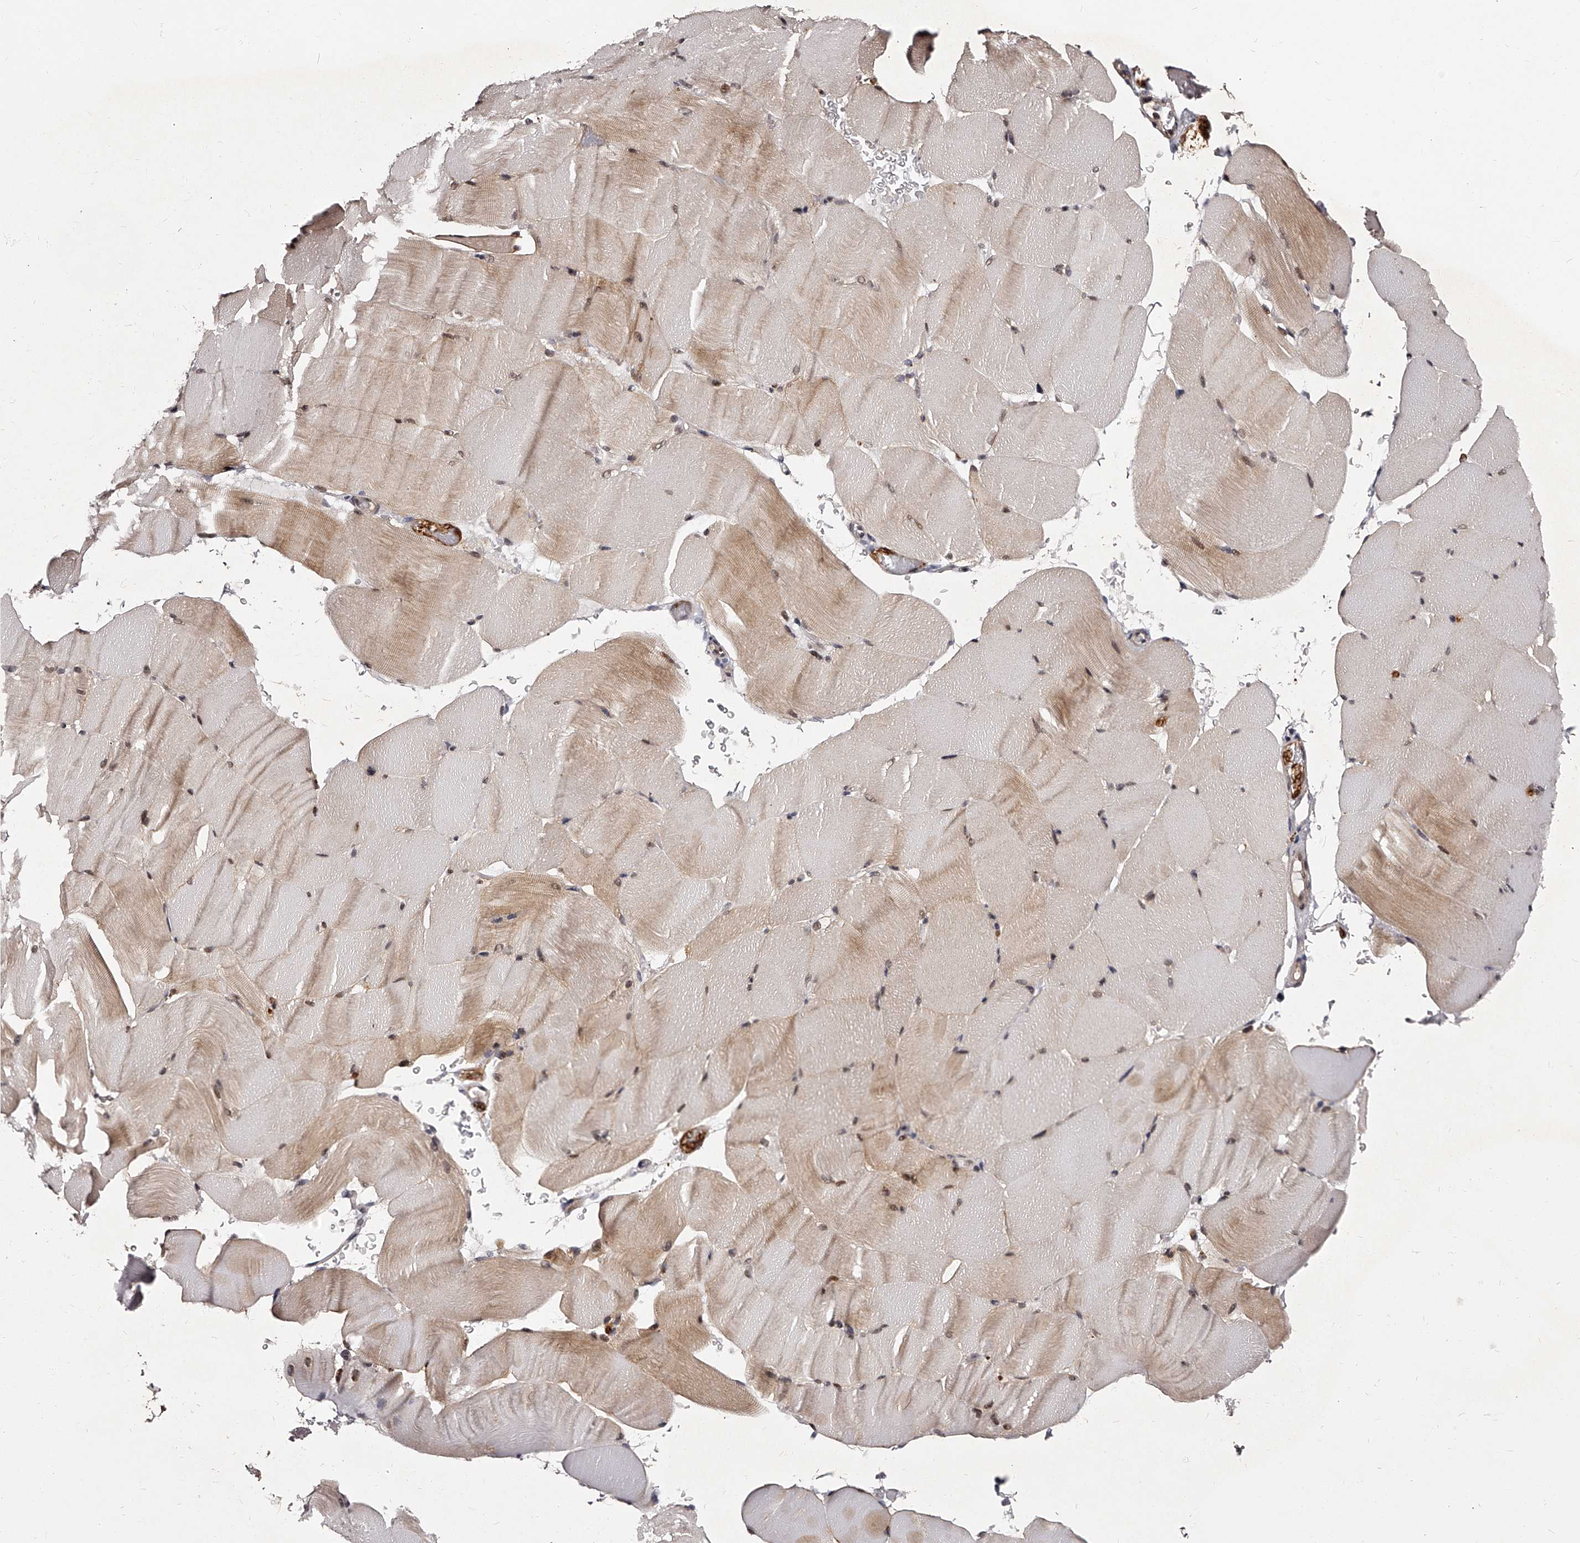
{"staining": {"intensity": "weak", "quantity": "25%-75%", "location": "cytoplasmic/membranous"}, "tissue": "skeletal muscle", "cell_type": "Myocytes", "image_type": "normal", "snomed": [{"axis": "morphology", "description": "Normal tissue, NOS"}, {"axis": "topography", "description": "Skeletal muscle"}, {"axis": "topography", "description": "Parathyroid gland"}], "caption": "A low amount of weak cytoplasmic/membranous expression is present in about 25%-75% of myocytes in unremarkable skeletal muscle. (Stains: DAB (3,3'-diaminobenzidine) in brown, nuclei in blue, Microscopy: brightfield microscopy at high magnification).", "gene": "RSC1A1", "patient": {"sex": "female", "age": 37}}